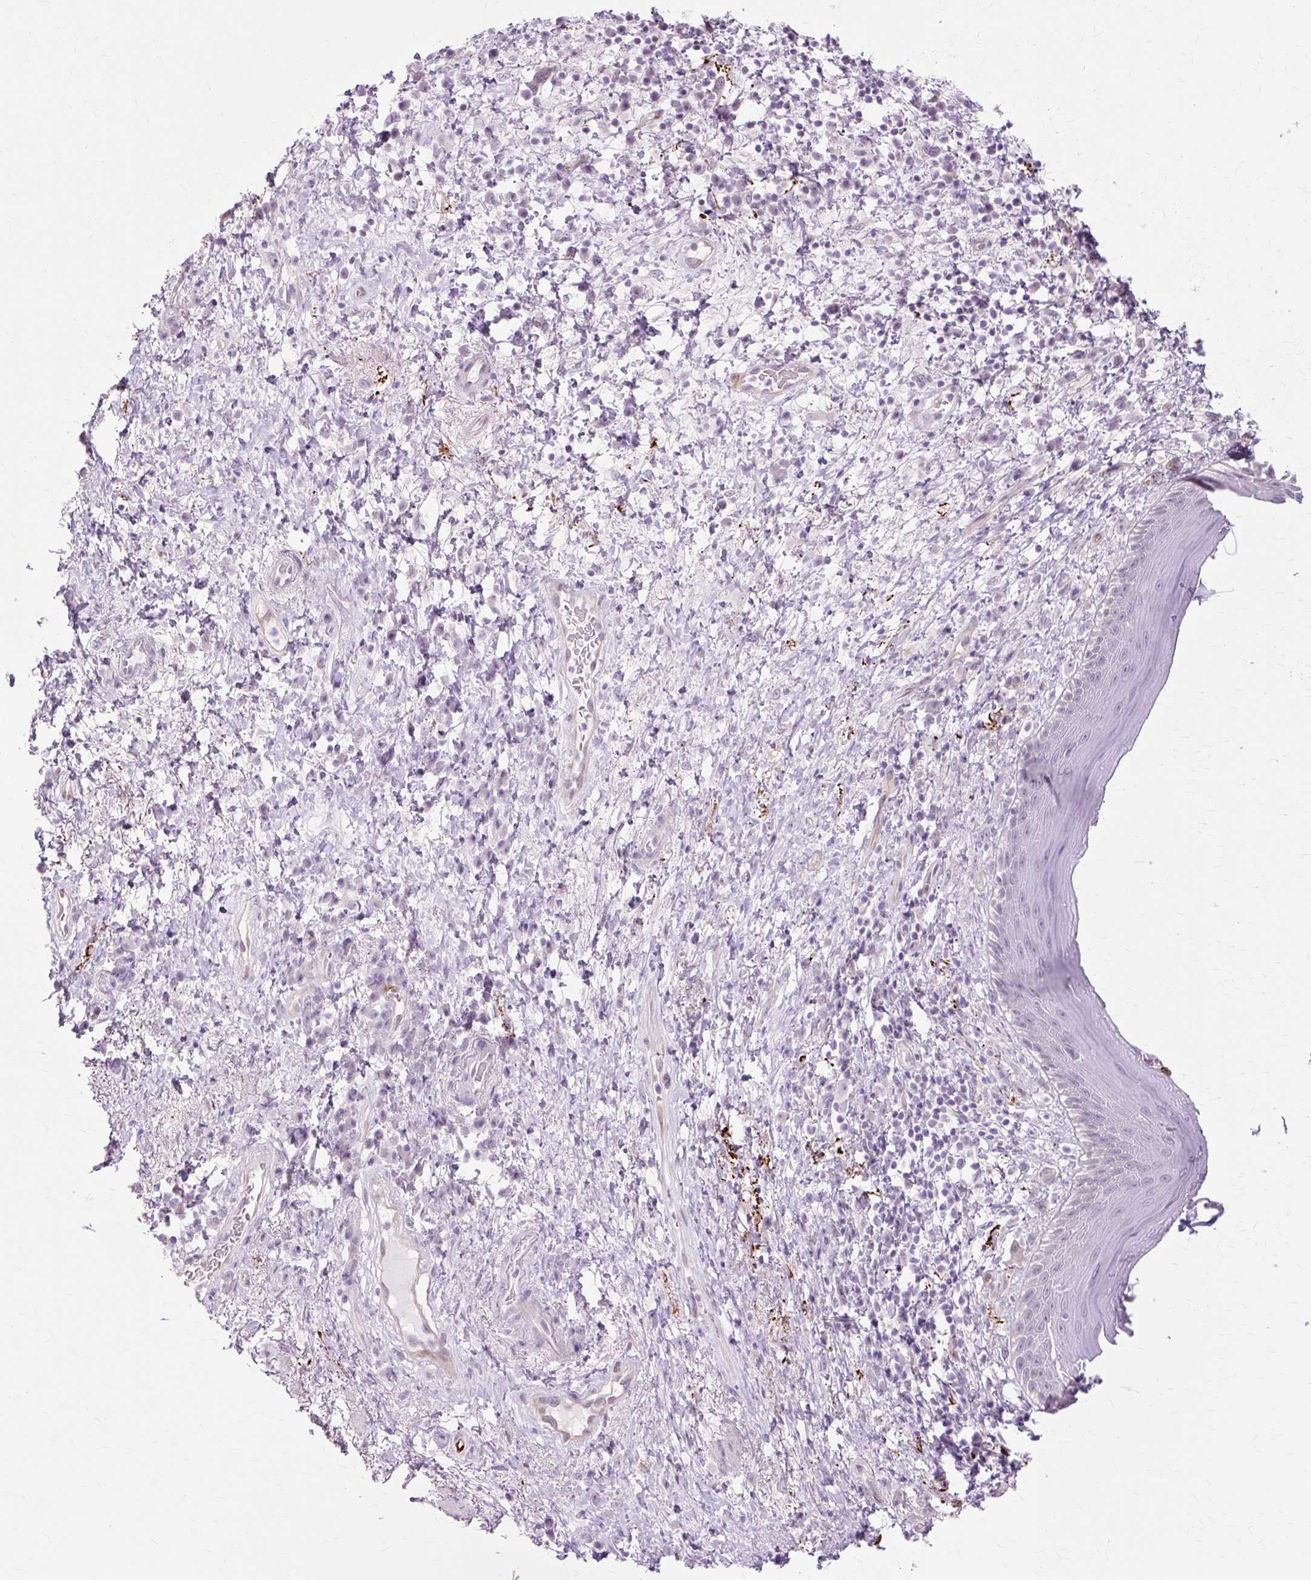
{"staining": {"intensity": "negative", "quantity": "none", "location": "none"}, "tissue": "skin", "cell_type": "Epidermal cells", "image_type": "normal", "snomed": [{"axis": "morphology", "description": "Normal tissue, NOS"}, {"axis": "topography", "description": "Anal"}], "caption": "Immunohistochemistry (IHC) image of benign skin: human skin stained with DAB (3,3'-diaminobenzidine) demonstrates no significant protein positivity in epidermal cells.", "gene": "ZNF35", "patient": {"sex": "male", "age": 78}}